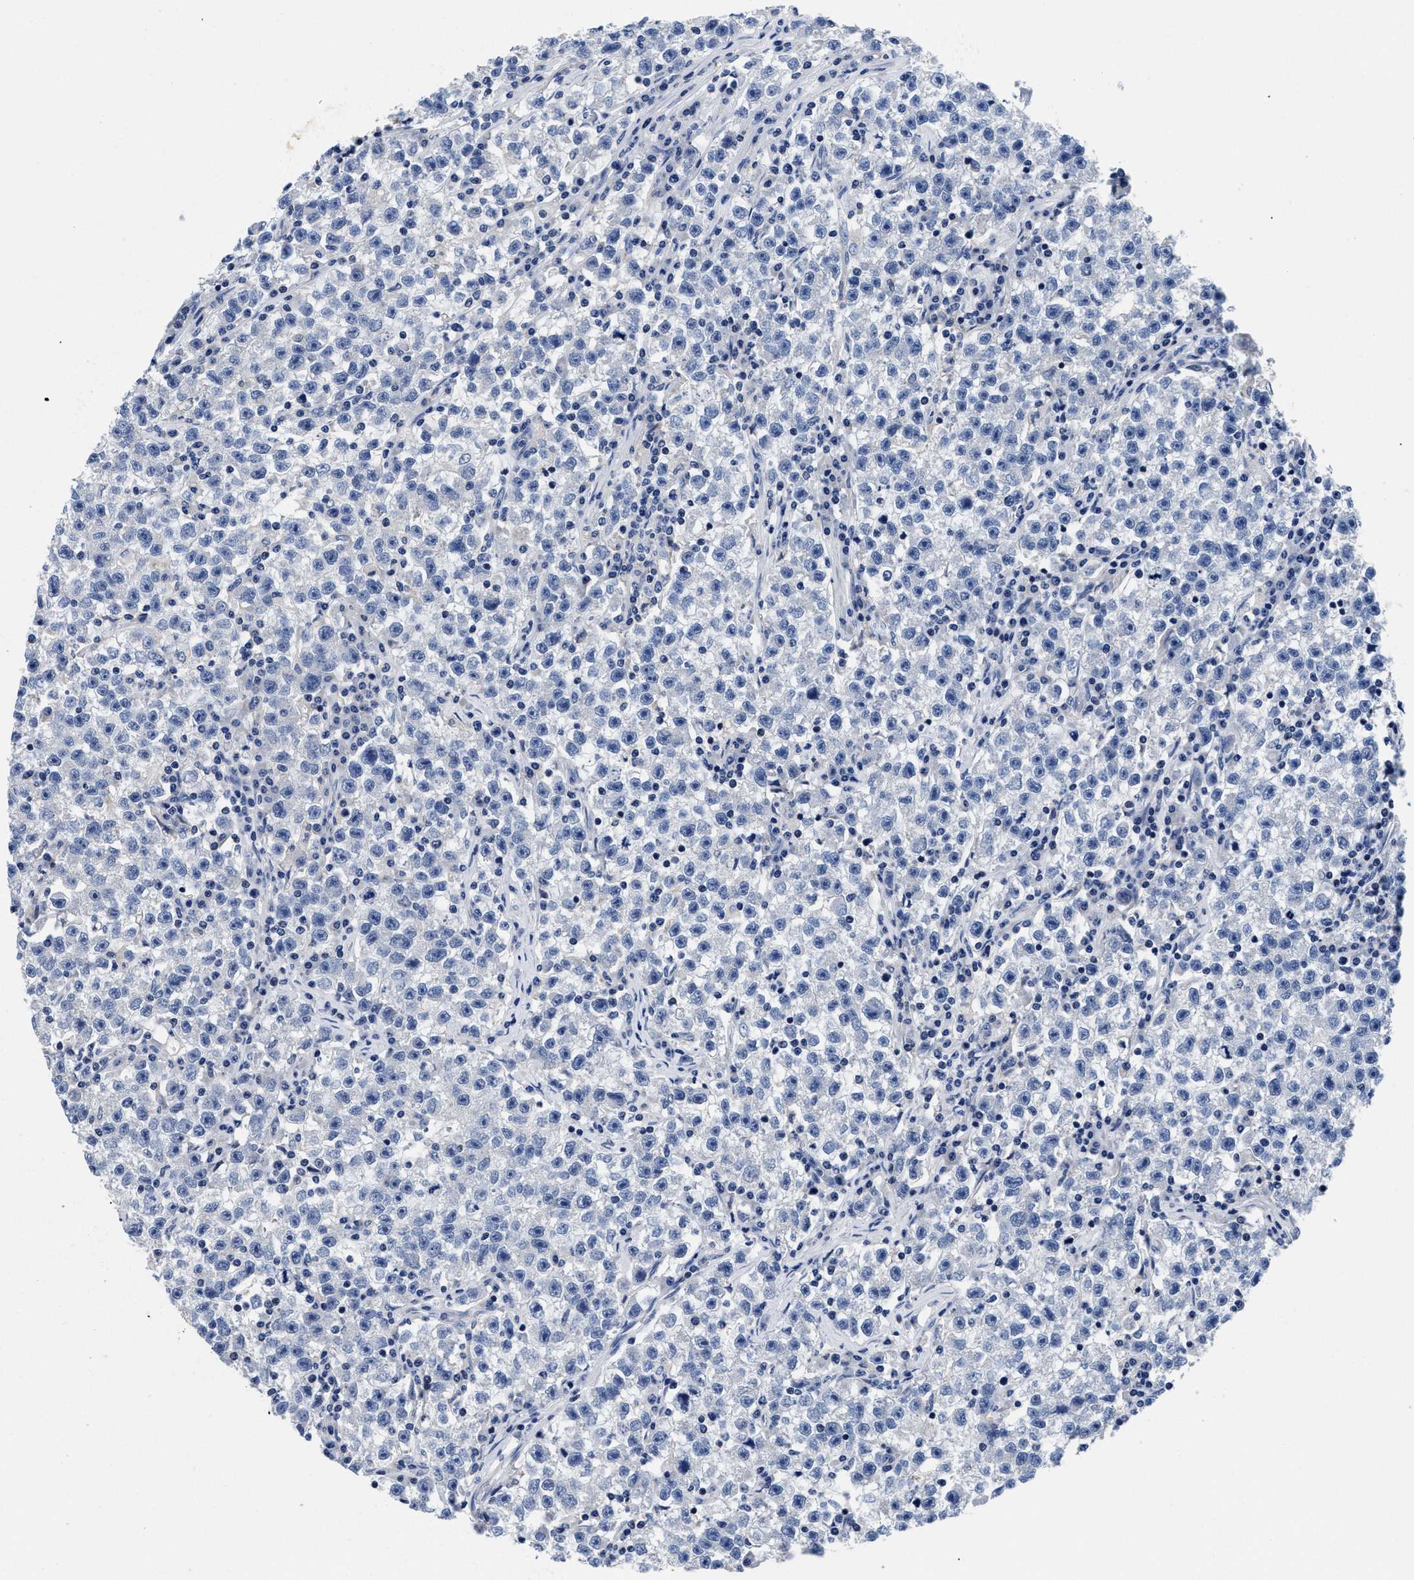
{"staining": {"intensity": "negative", "quantity": "none", "location": "none"}, "tissue": "testis cancer", "cell_type": "Tumor cells", "image_type": "cancer", "snomed": [{"axis": "morphology", "description": "Seminoma, NOS"}, {"axis": "topography", "description": "Testis"}], "caption": "Photomicrograph shows no protein staining in tumor cells of testis seminoma tissue.", "gene": "SLC35F1", "patient": {"sex": "male", "age": 22}}